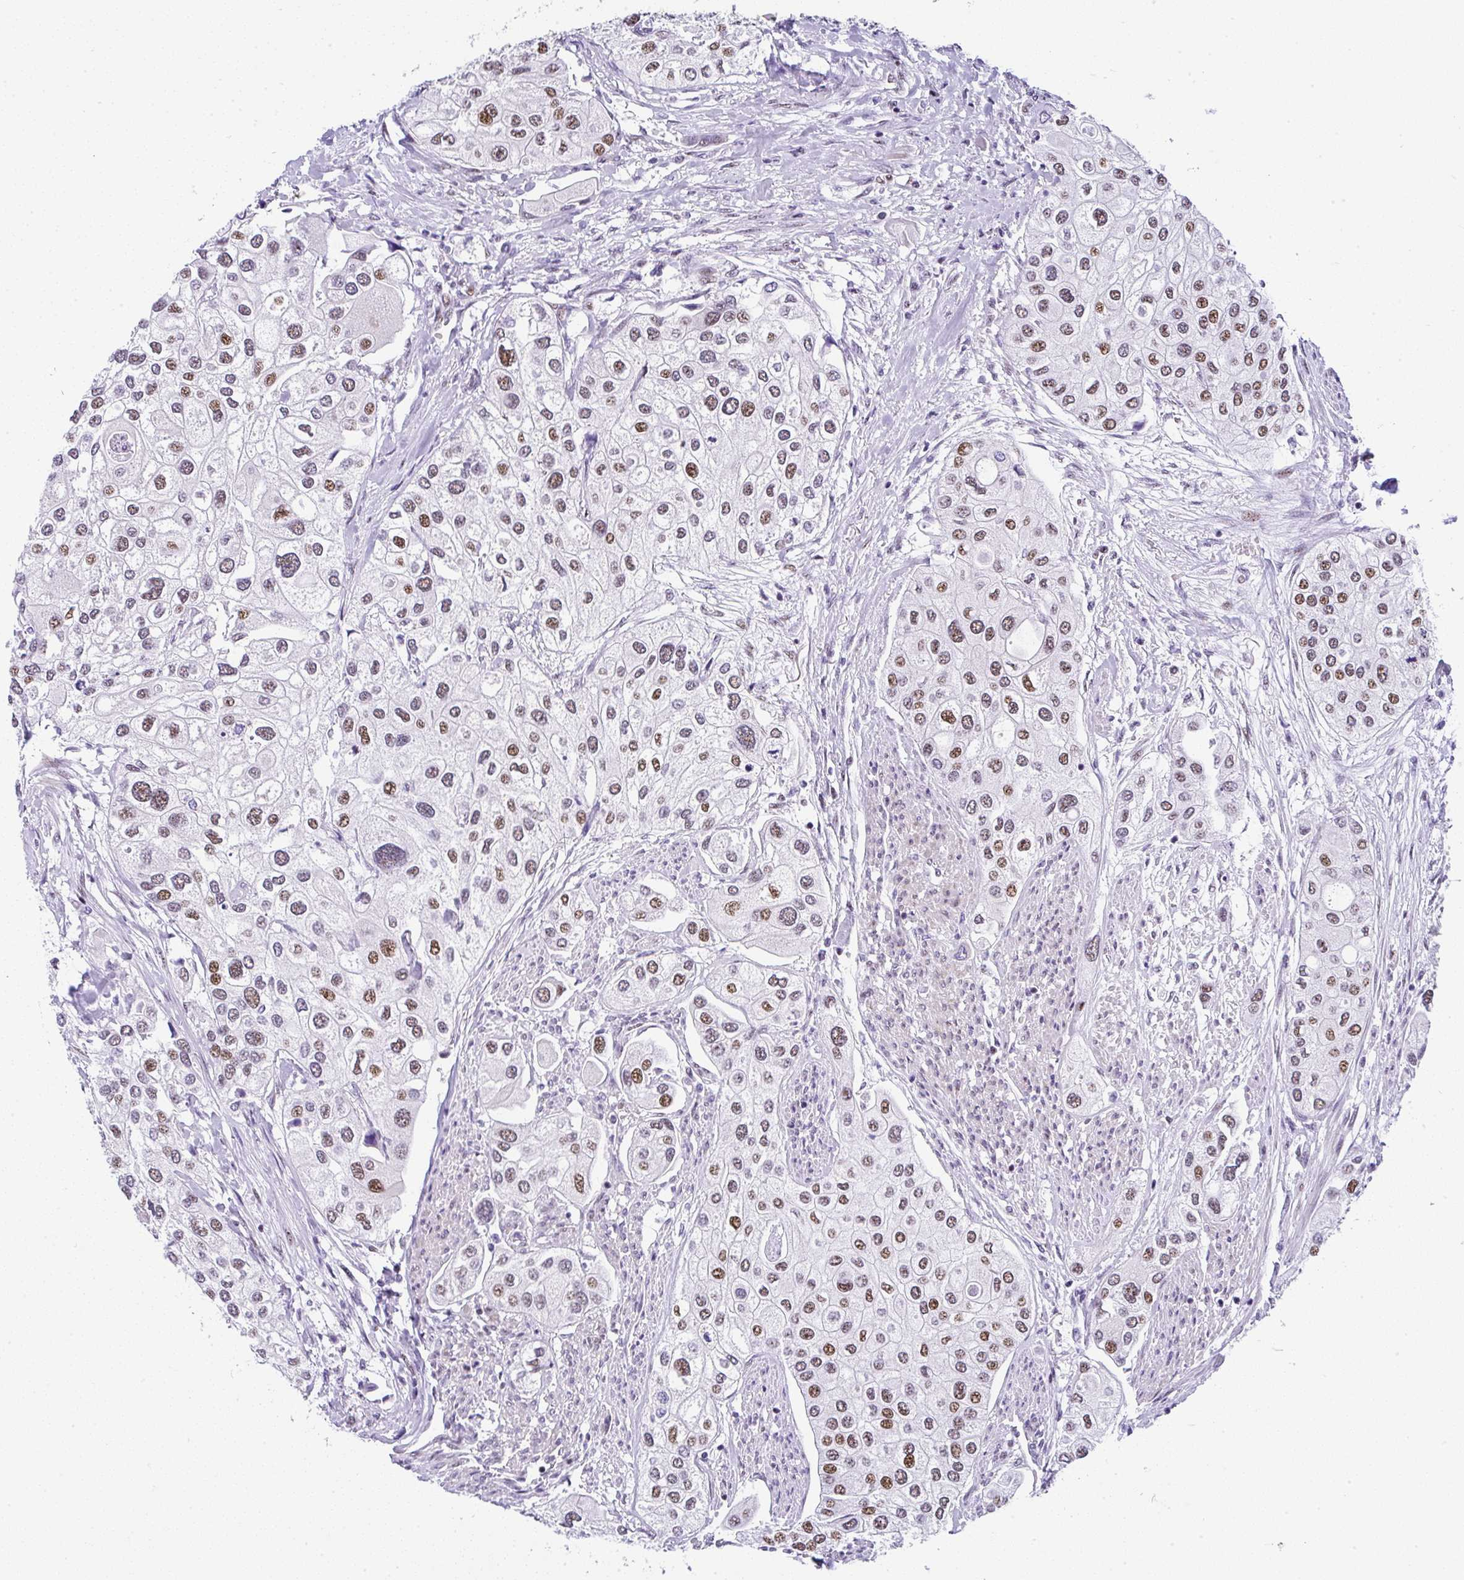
{"staining": {"intensity": "strong", "quantity": ">75%", "location": "nuclear"}, "tissue": "urothelial cancer", "cell_type": "Tumor cells", "image_type": "cancer", "snomed": [{"axis": "morphology", "description": "Urothelial carcinoma, High grade"}, {"axis": "topography", "description": "Urinary bladder"}], "caption": "A micrograph of human urothelial cancer stained for a protein shows strong nuclear brown staining in tumor cells.", "gene": "NR1D2", "patient": {"sex": "male", "age": 64}}